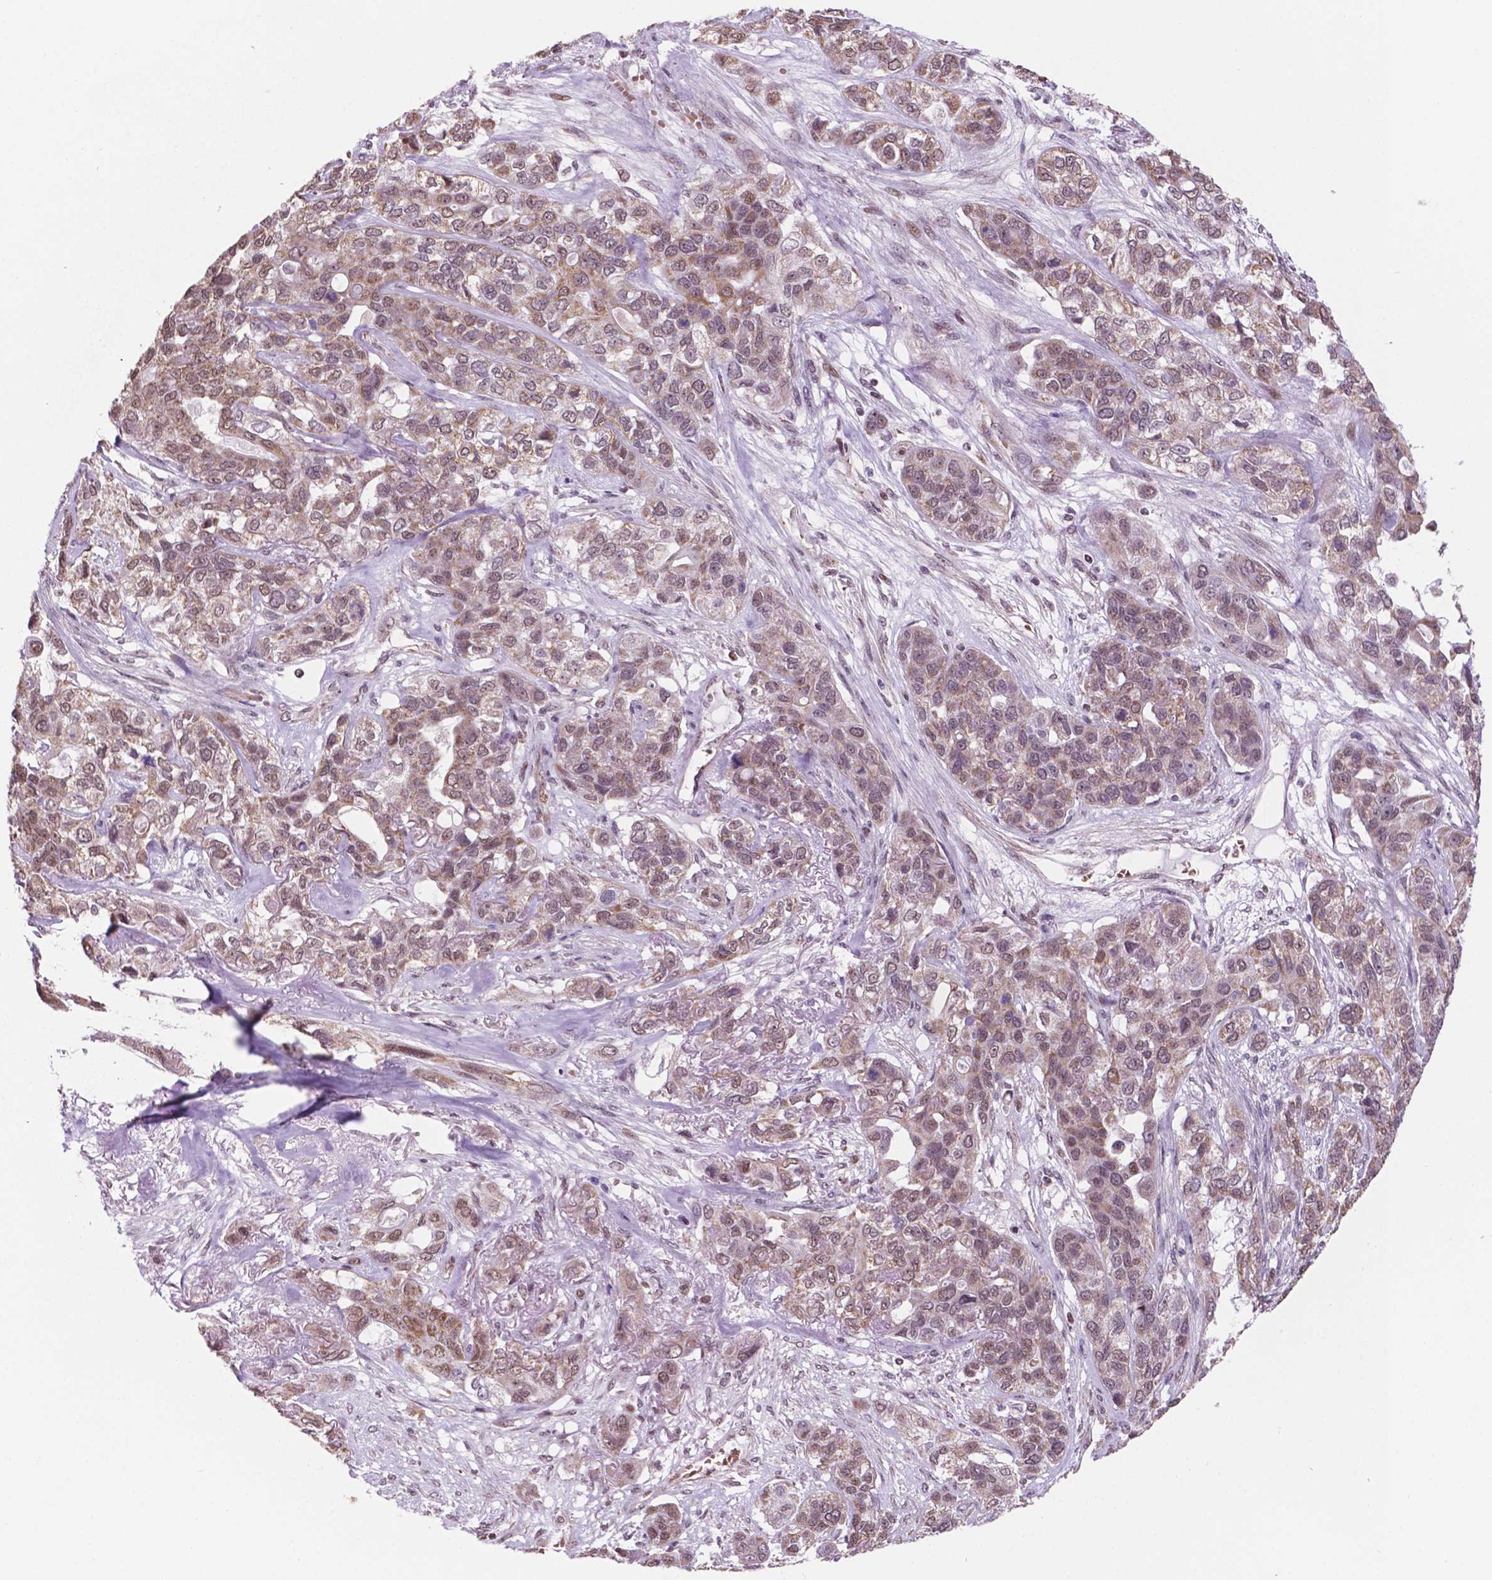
{"staining": {"intensity": "weak", "quantity": "<25%", "location": "cytoplasmic/membranous"}, "tissue": "lung cancer", "cell_type": "Tumor cells", "image_type": "cancer", "snomed": [{"axis": "morphology", "description": "Squamous cell carcinoma, NOS"}, {"axis": "topography", "description": "Lung"}], "caption": "Human lung cancer stained for a protein using immunohistochemistry reveals no staining in tumor cells.", "gene": "NDUFA10", "patient": {"sex": "female", "age": 70}}